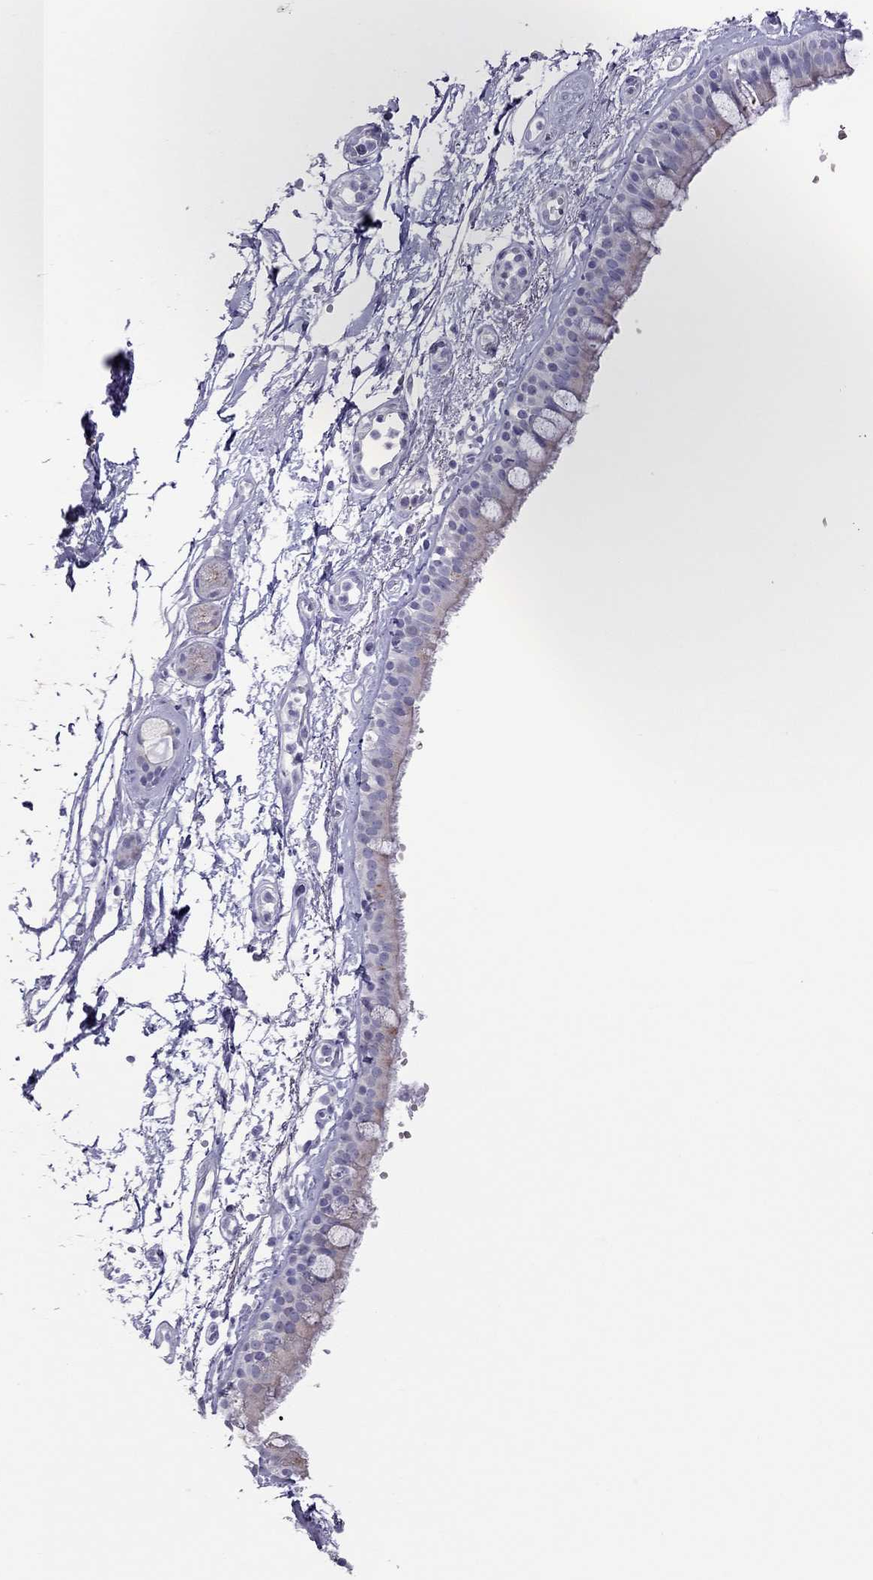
{"staining": {"intensity": "weak", "quantity": "<25%", "location": "cytoplasmic/membranous"}, "tissue": "bronchus", "cell_type": "Respiratory epithelial cells", "image_type": "normal", "snomed": [{"axis": "morphology", "description": "Normal tissue, NOS"}, {"axis": "topography", "description": "Cartilage tissue"}, {"axis": "topography", "description": "Bronchus"}], "caption": "The image displays no staining of respiratory epithelial cells in benign bronchus.", "gene": "TEX14", "patient": {"sex": "male", "age": 66}}